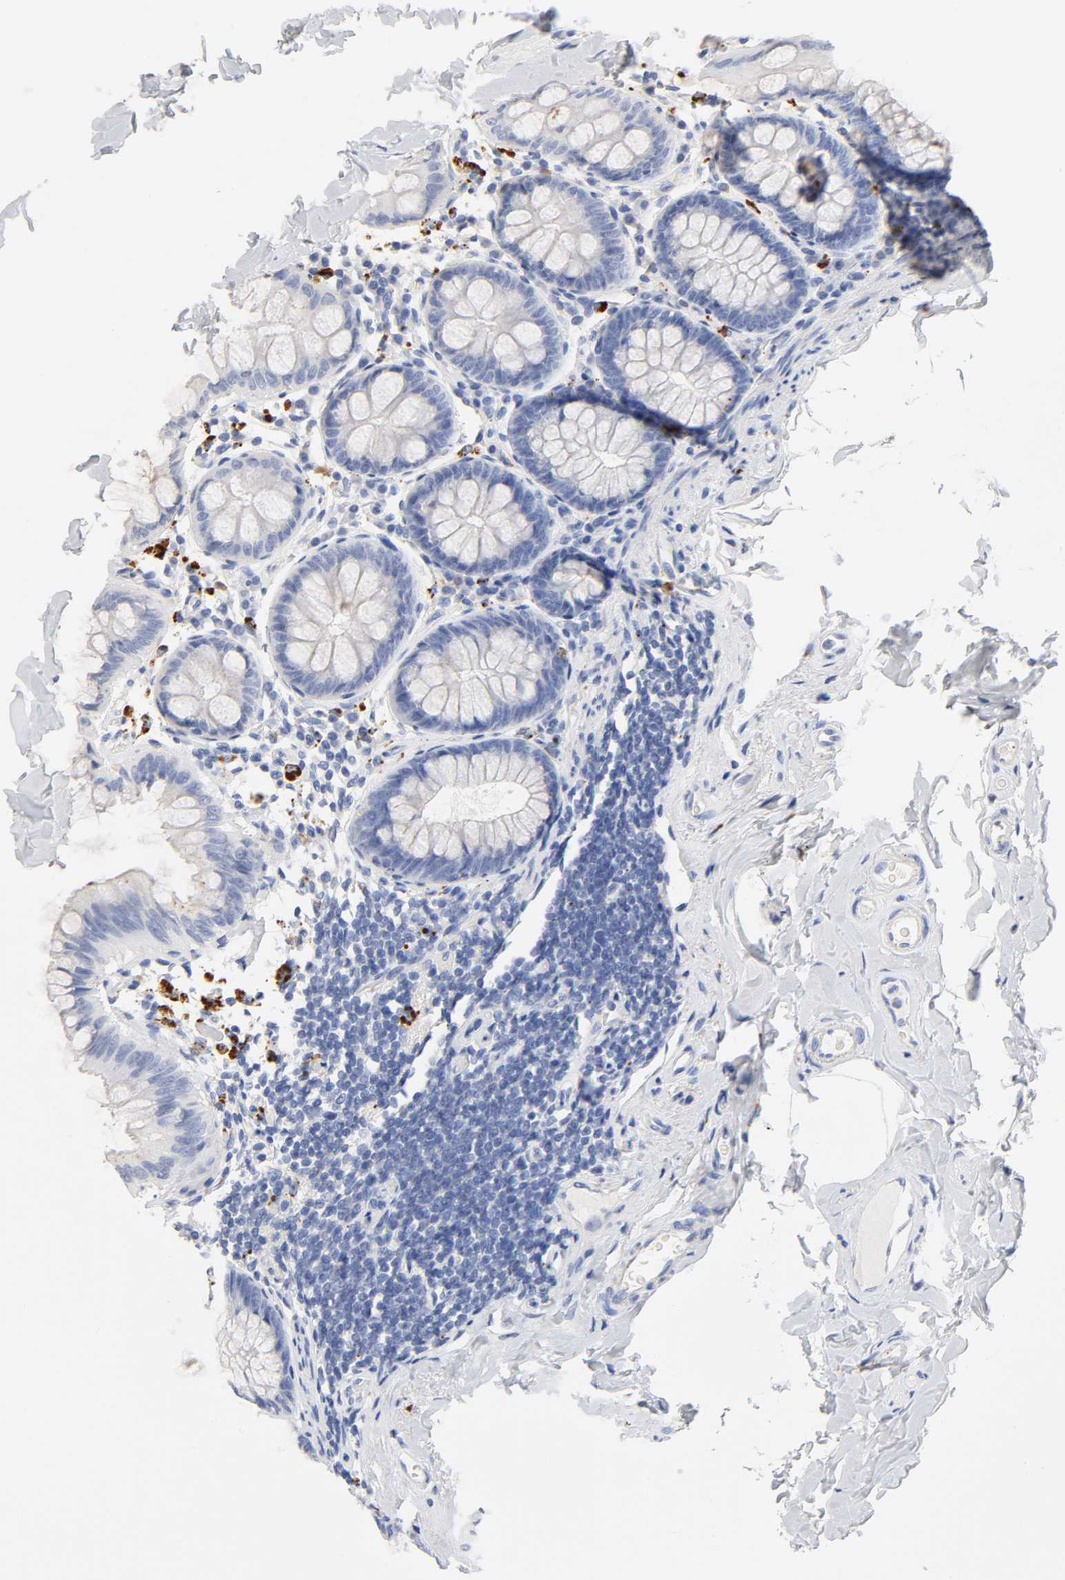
{"staining": {"intensity": "negative", "quantity": "none", "location": "none"}, "tissue": "colon", "cell_type": "Endothelial cells", "image_type": "normal", "snomed": [{"axis": "morphology", "description": "Normal tissue, NOS"}, {"axis": "topography", "description": "Colon"}], "caption": "DAB immunohistochemical staining of unremarkable human colon shows no significant positivity in endothelial cells. (DAB (3,3'-diaminobenzidine) IHC visualized using brightfield microscopy, high magnification).", "gene": "PLP1", "patient": {"sex": "female", "age": 61}}